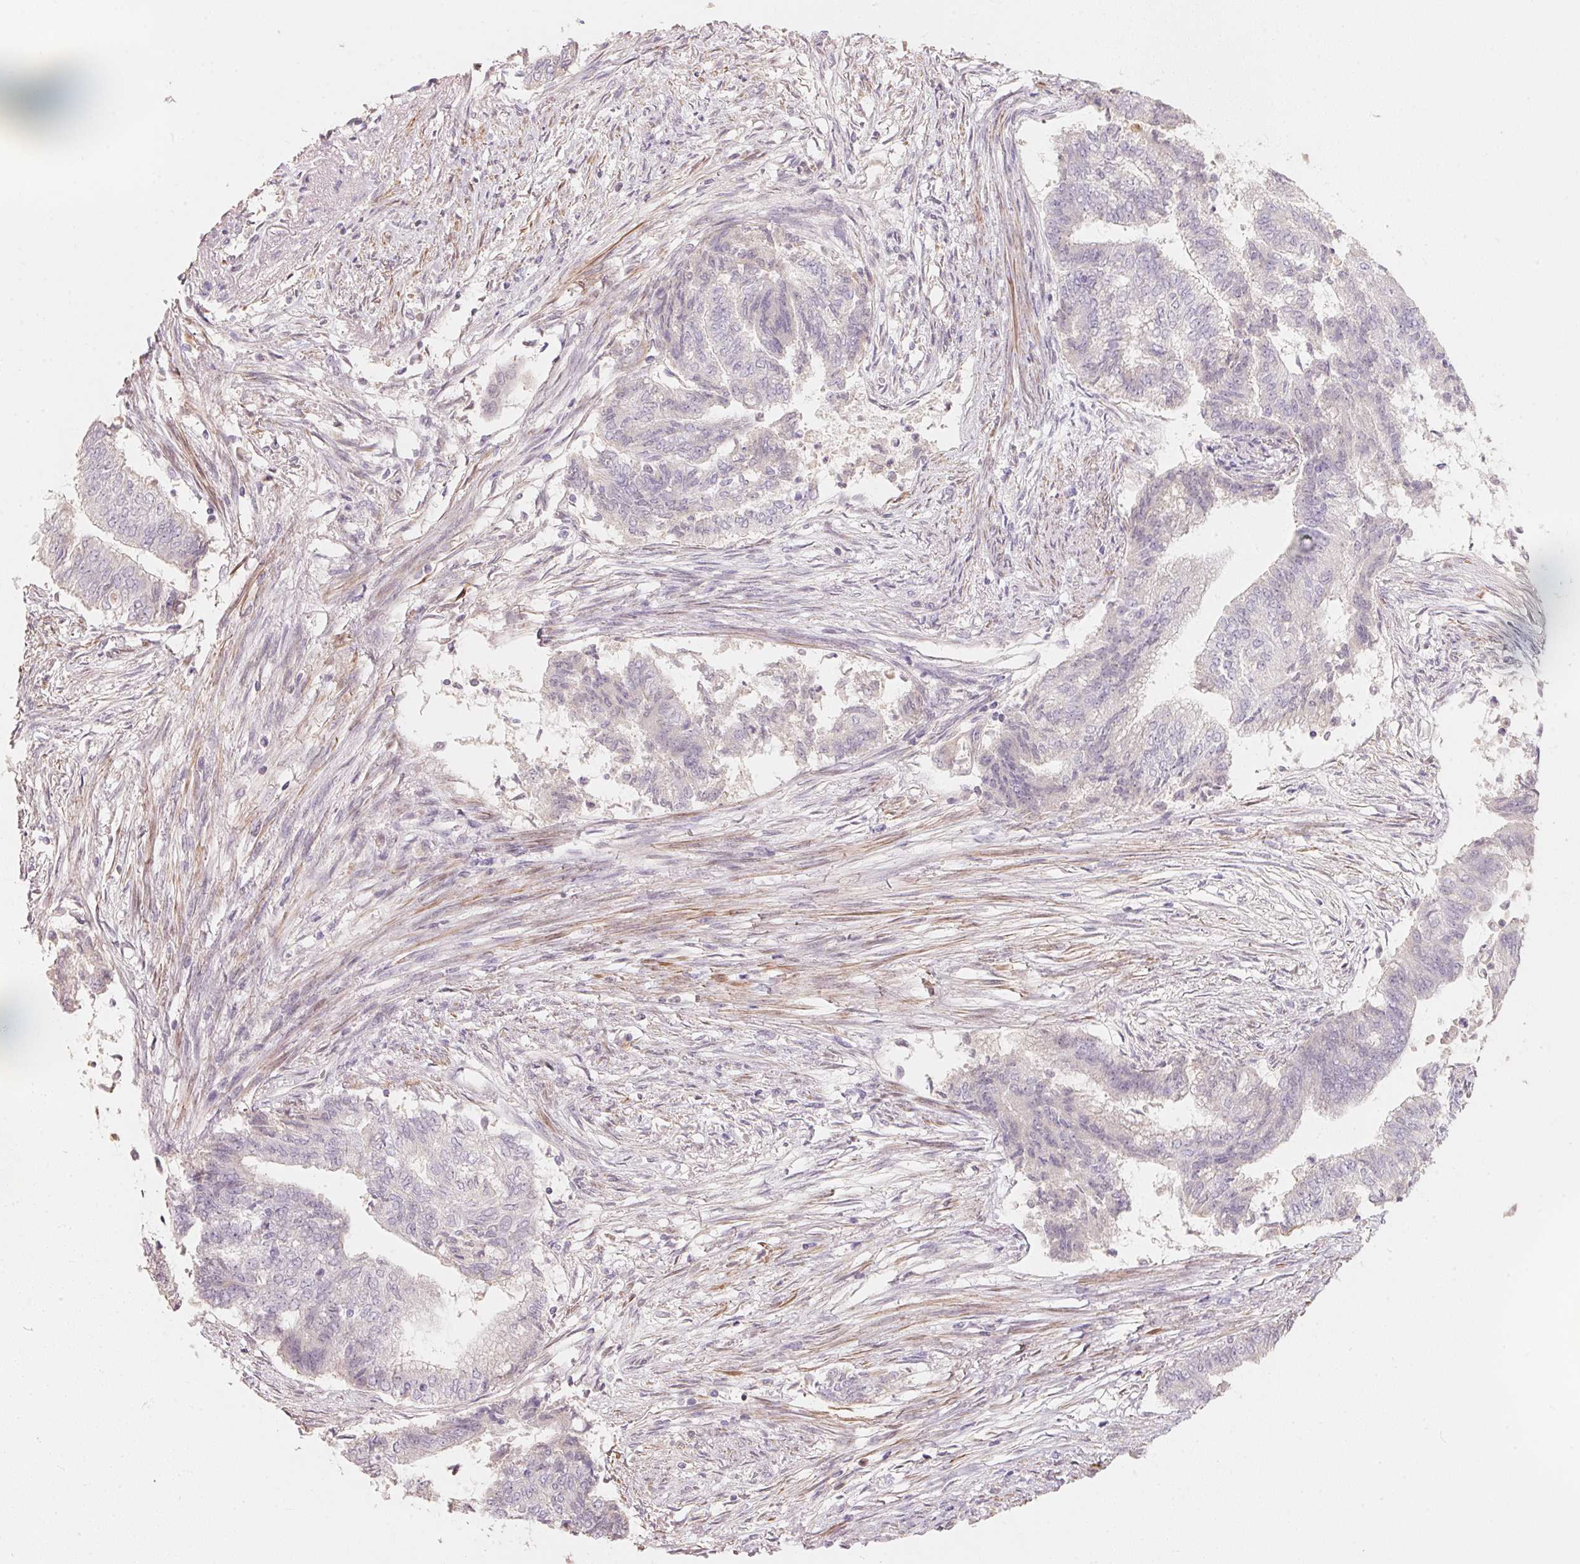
{"staining": {"intensity": "negative", "quantity": "none", "location": "none"}, "tissue": "endometrial cancer", "cell_type": "Tumor cells", "image_type": "cancer", "snomed": [{"axis": "morphology", "description": "Adenocarcinoma, NOS"}, {"axis": "topography", "description": "Endometrium"}], "caption": "Human endometrial adenocarcinoma stained for a protein using IHC exhibits no positivity in tumor cells.", "gene": "TP53AIP1", "patient": {"sex": "female", "age": 65}}